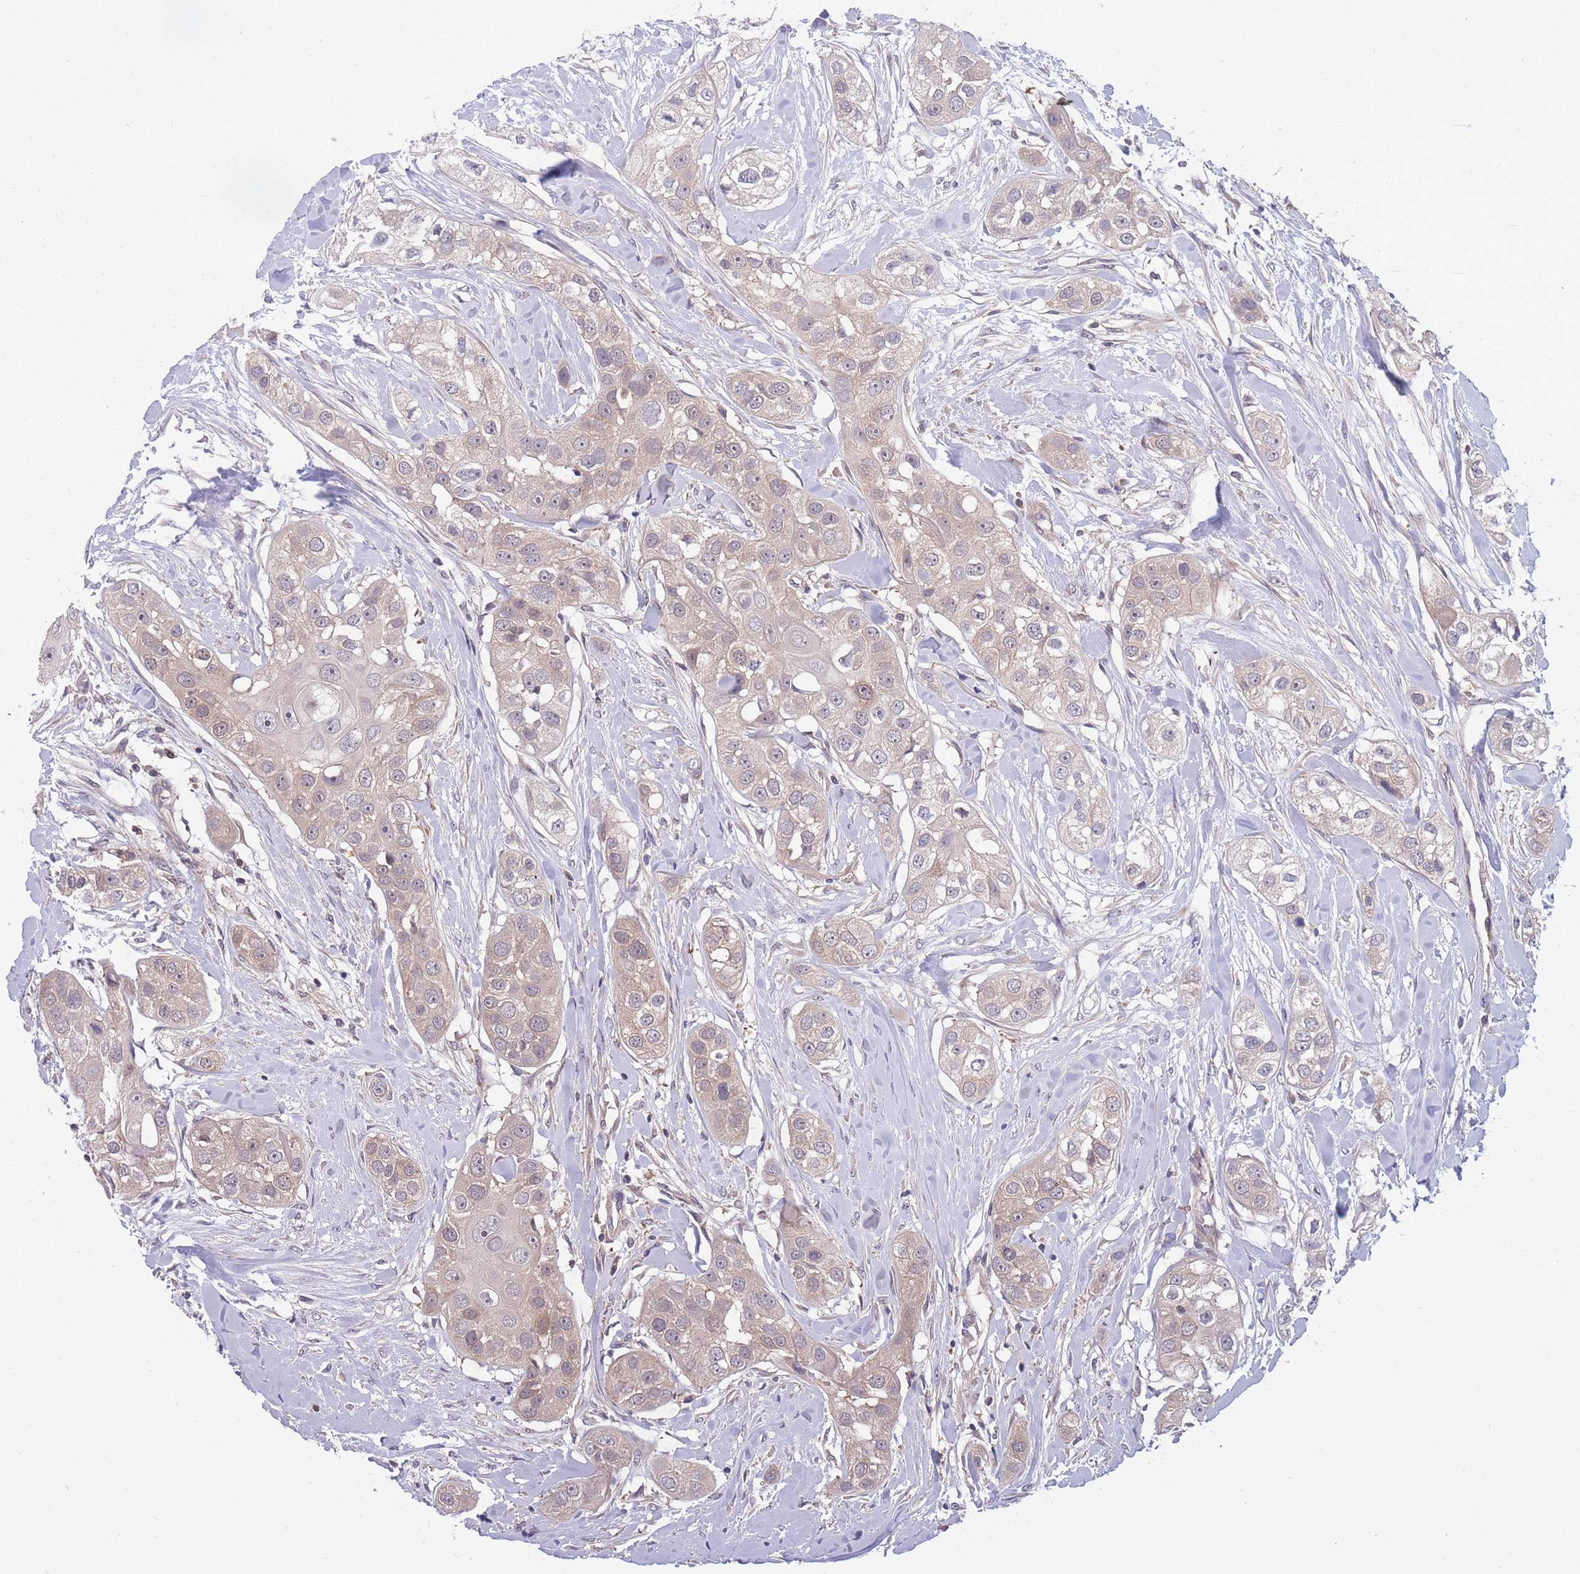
{"staining": {"intensity": "weak", "quantity": ">75%", "location": "cytoplasmic/membranous"}, "tissue": "head and neck cancer", "cell_type": "Tumor cells", "image_type": "cancer", "snomed": [{"axis": "morphology", "description": "Normal tissue, NOS"}, {"axis": "morphology", "description": "Squamous cell carcinoma, NOS"}, {"axis": "topography", "description": "Skeletal muscle"}, {"axis": "topography", "description": "Head-Neck"}], "caption": "Protein staining reveals weak cytoplasmic/membranous positivity in about >75% of tumor cells in head and neck cancer (squamous cell carcinoma).", "gene": "UBE2N", "patient": {"sex": "male", "age": 51}}